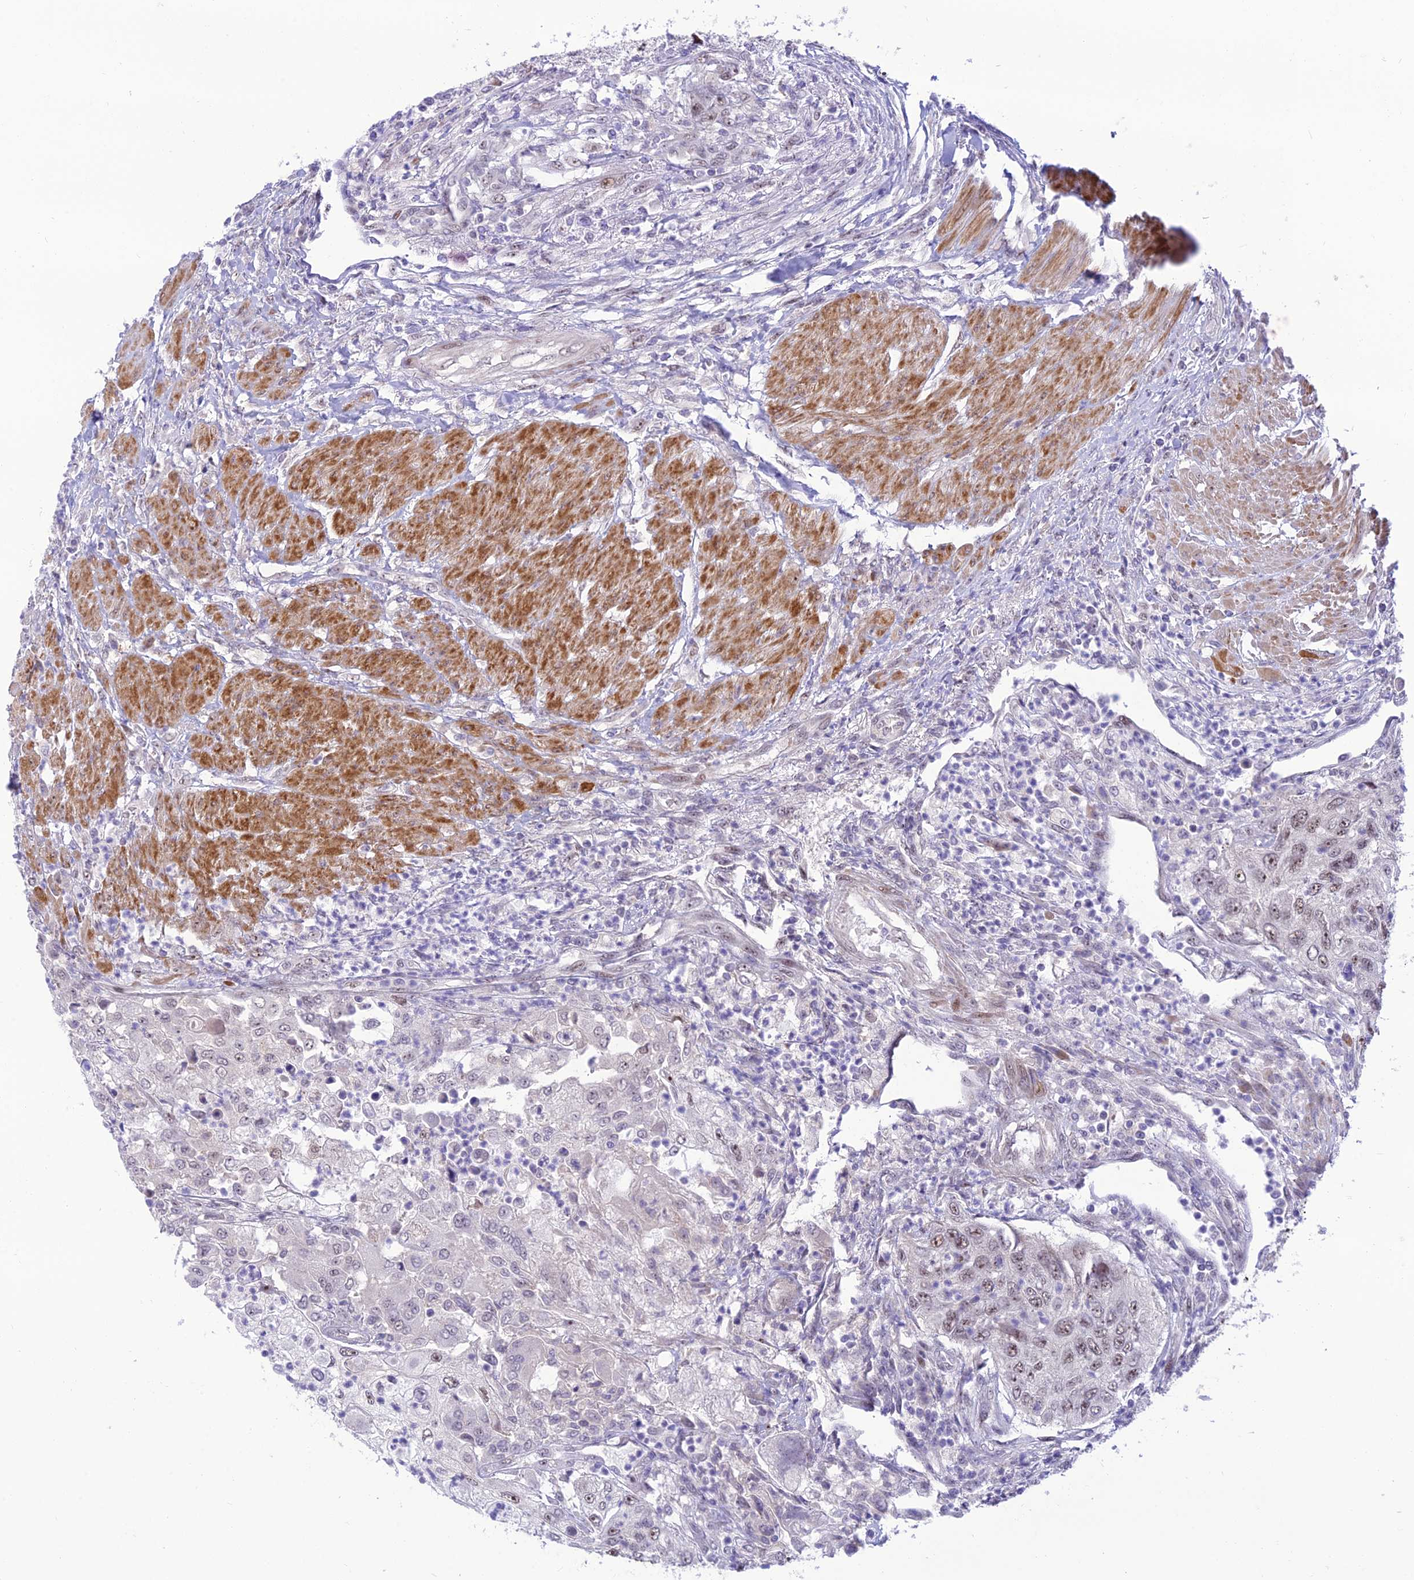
{"staining": {"intensity": "weak", "quantity": "25%-75%", "location": "nuclear"}, "tissue": "urothelial cancer", "cell_type": "Tumor cells", "image_type": "cancer", "snomed": [{"axis": "morphology", "description": "Urothelial carcinoma, High grade"}, {"axis": "topography", "description": "Urinary bladder"}], "caption": "Urothelial cancer stained with DAB immunohistochemistry (IHC) exhibits low levels of weak nuclear staining in about 25%-75% of tumor cells.", "gene": "ASPDH", "patient": {"sex": "female", "age": 60}}